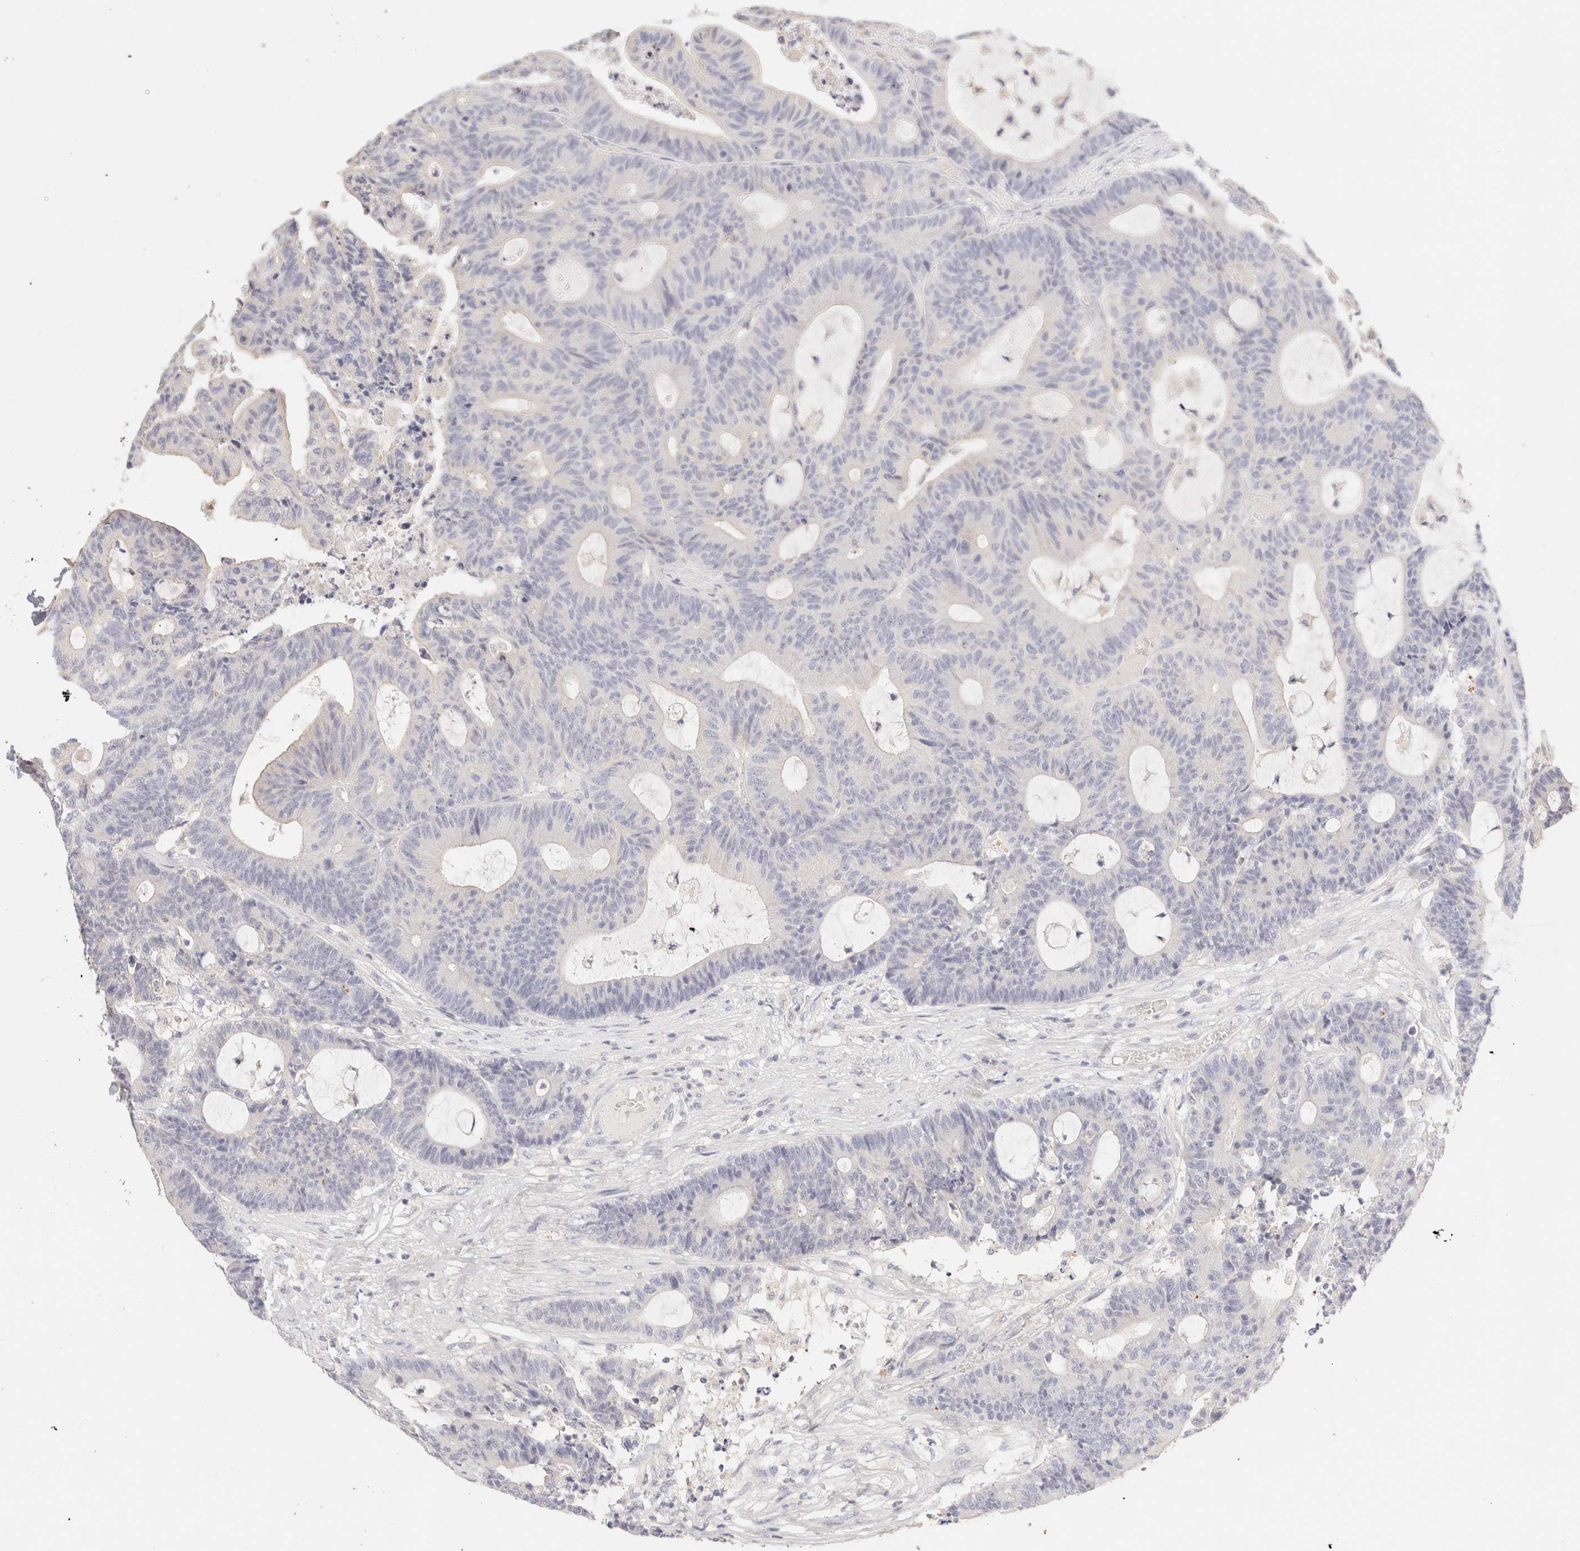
{"staining": {"intensity": "negative", "quantity": "none", "location": "none"}, "tissue": "colorectal cancer", "cell_type": "Tumor cells", "image_type": "cancer", "snomed": [{"axis": "morphology", "description": "Adenocarcinoma, NOS"}, {"axis": "topography", "description": "Colon"}], "caption": "Immunohistochemical staining of colorectal cancer (adenocarcinoma) shows no significant staining in tumor cells.", "gene": "SCGB2A2", "patient": {"sex": "female", "age": 84}}